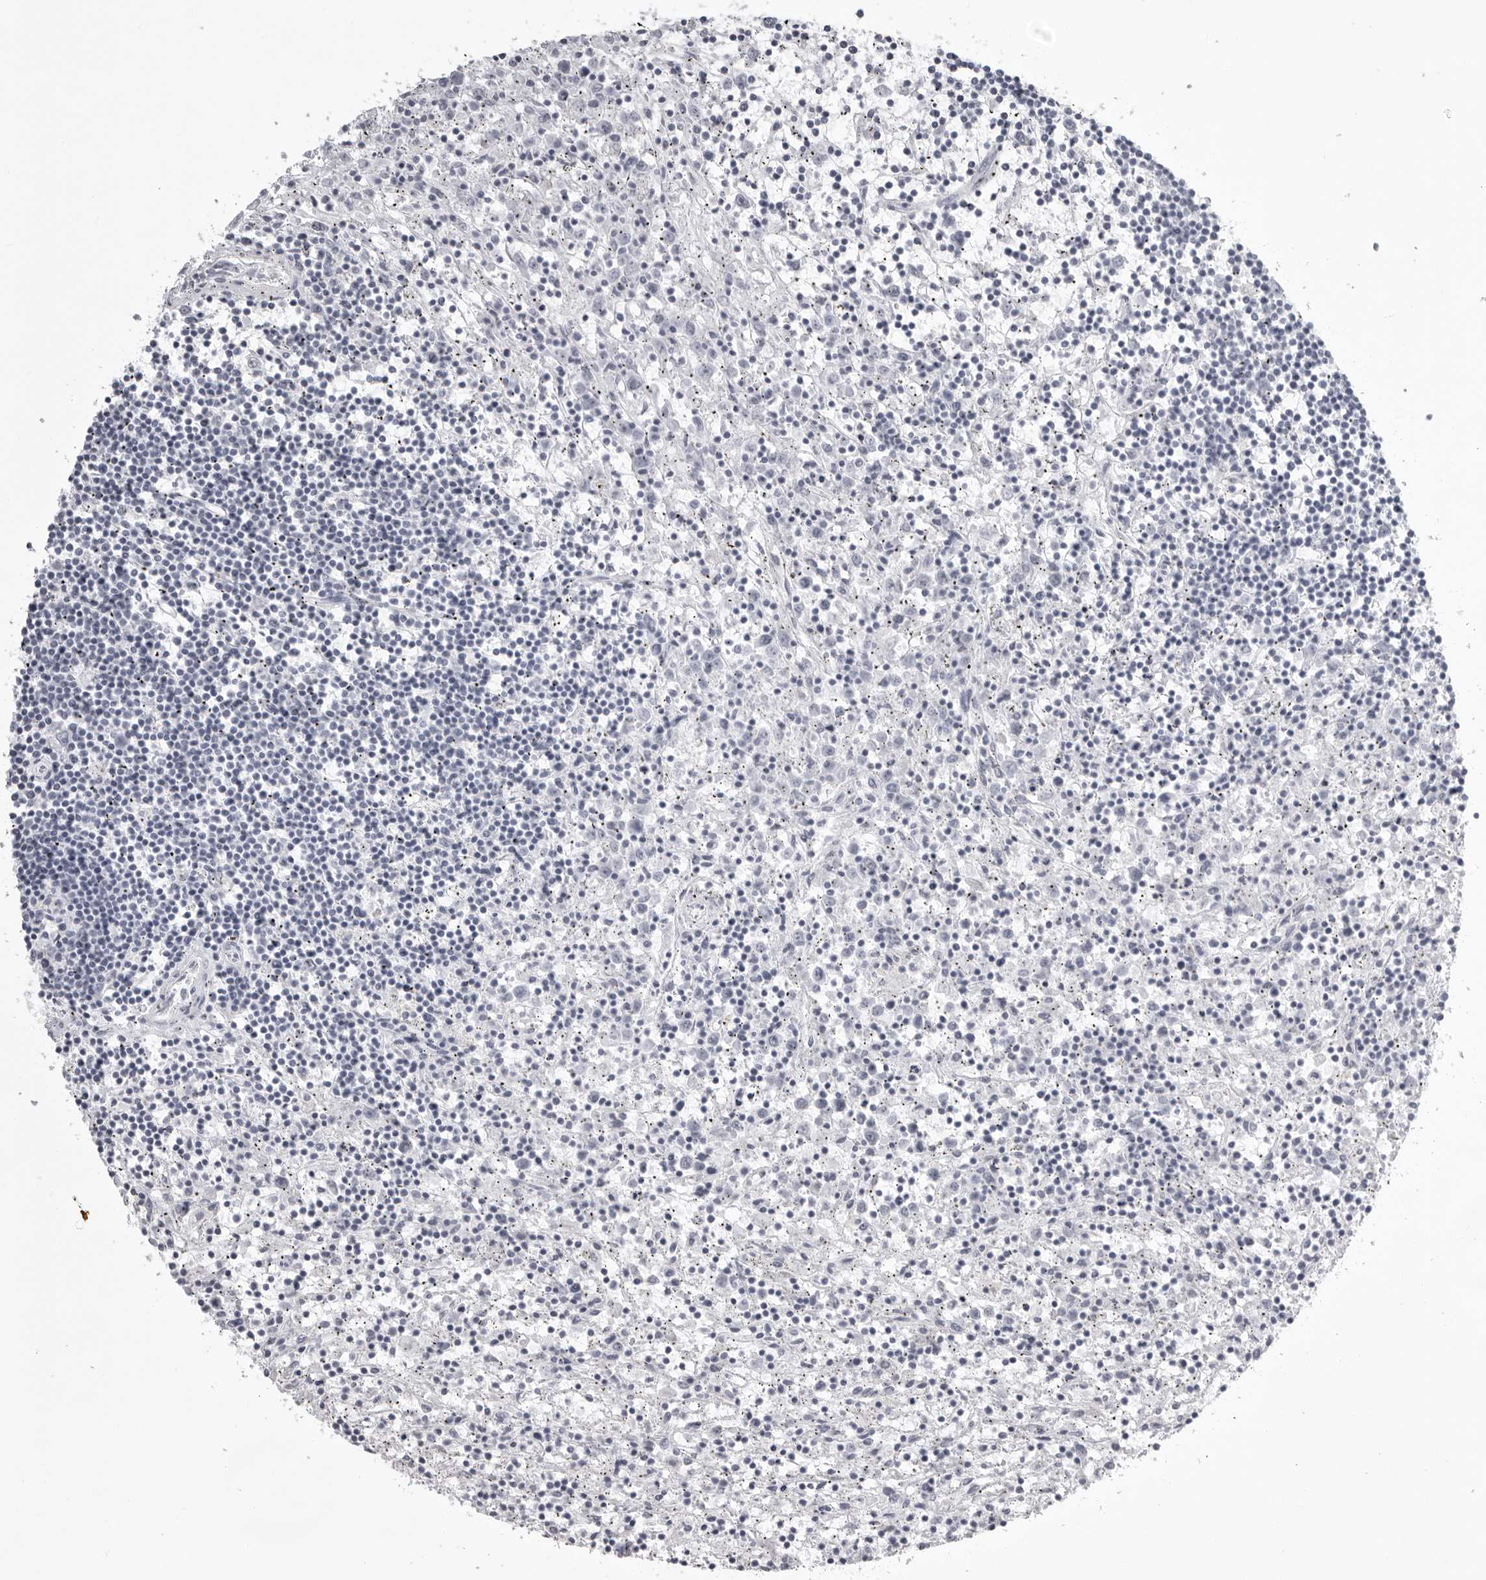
{"staining": {"intensity": "negative", "quantity": "none", "location": "none"}, "tissue": "lymphoma", "cell_type": "Tumor cells", "image_type": "cancer", "snomed": [{"axis": "morphology", "description": "Malignant lymphoma, non-Hodgkin's type, Low grade"}, {"axis": "topography", "description": "Spleen"}], "caption": "DAB (3,3'-diaminobenzidine) immunohistochemical staining of lymphoma shows no significant positivity in tumor cells.", "gene": "UROD", "patient": {"sex": "male", "age": 76}}